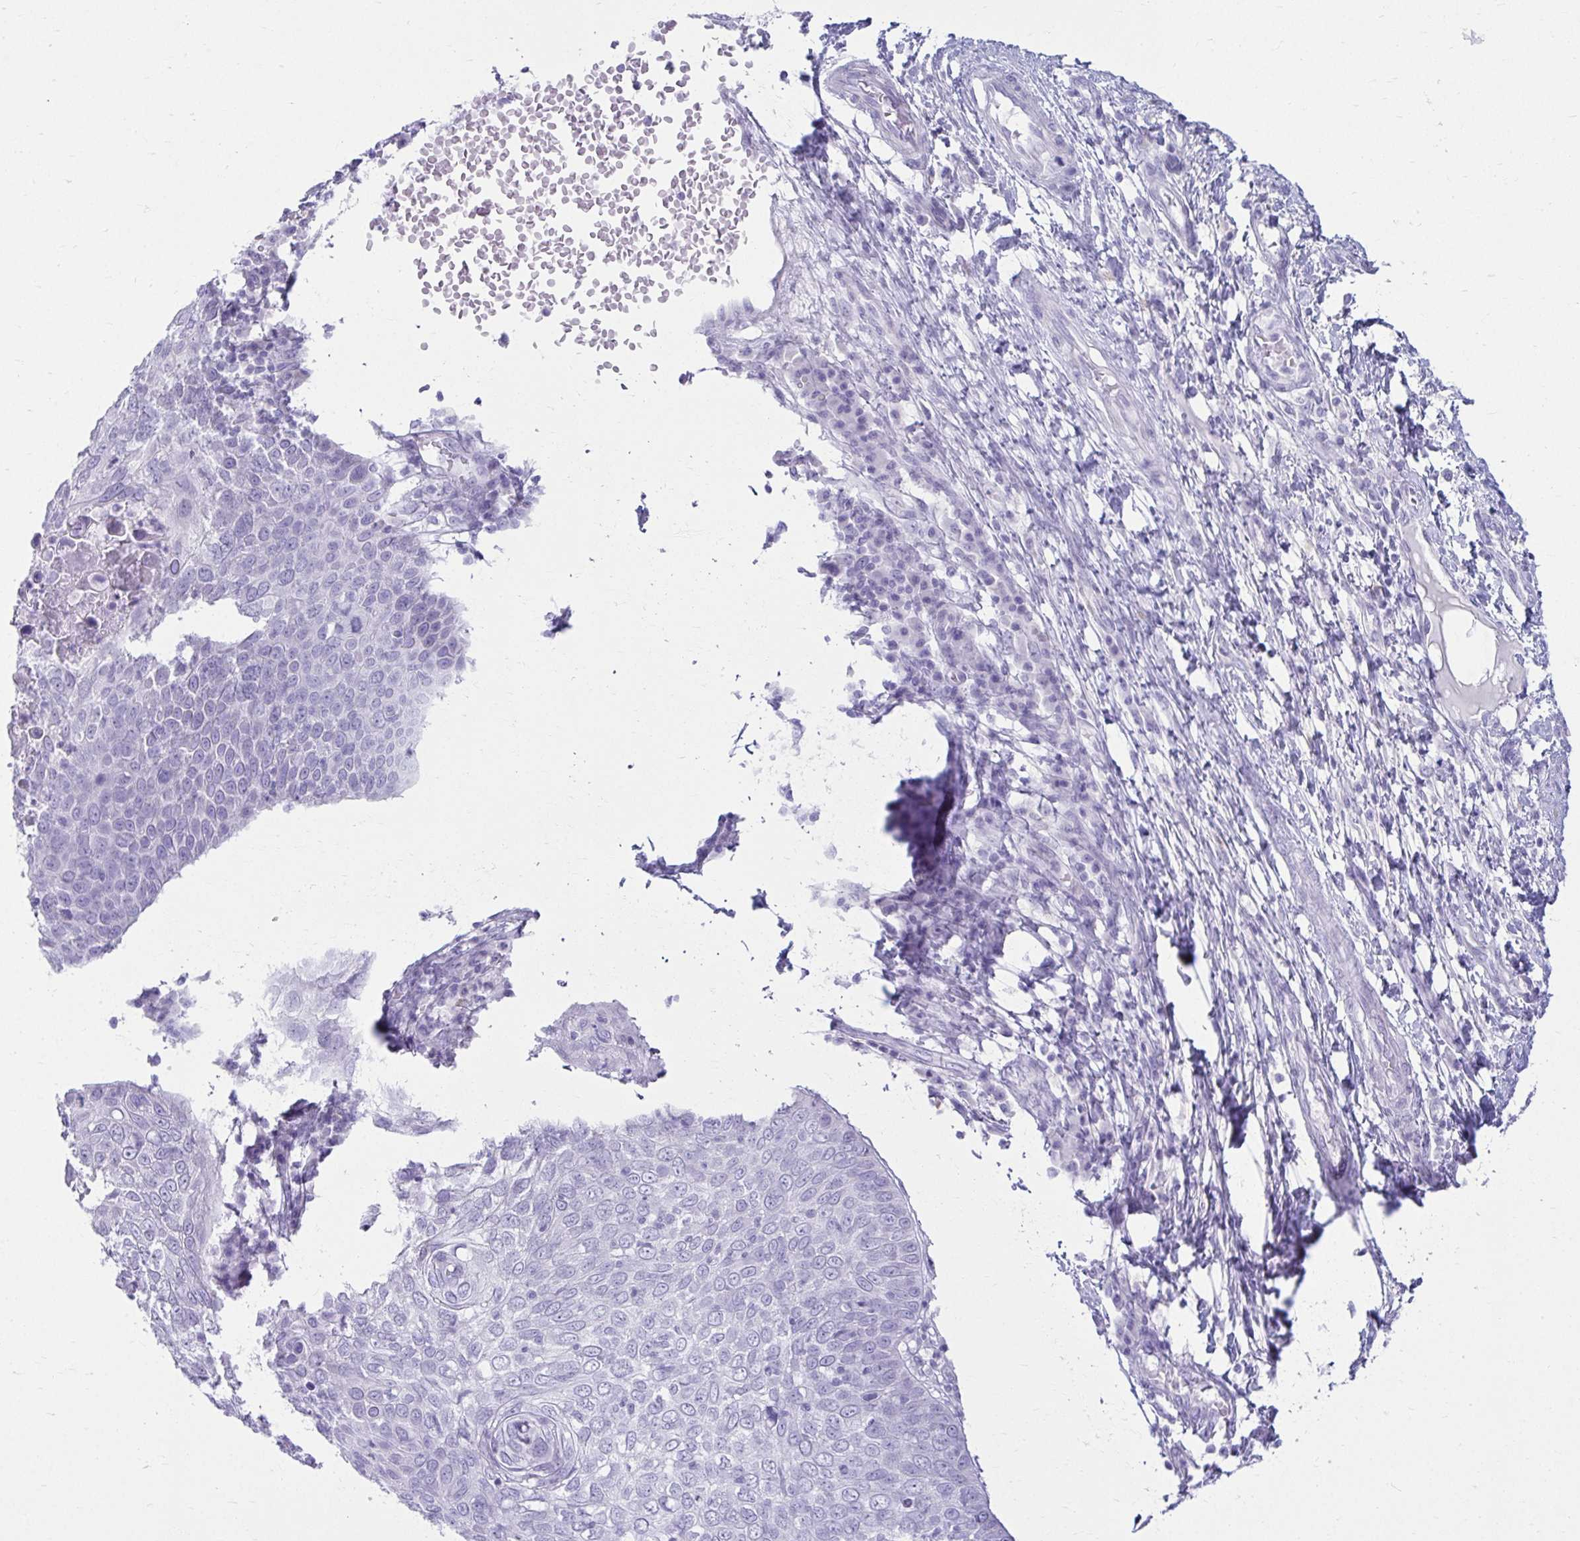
{"staining": {"intensity": "negative", "quantity": "none", "location": "none"}, "tissue": "skin cancer", "cell_type": "Tumor cells", "image_type": "cancer", "snomed": [{"axis": "morphology", "description": "Squamous cell carcinoma, NOS"}, {"axis": "topography", "description": "Skin"}], "caption": "There is no significant staining in tumor cells of skin cancer (squamous cell carcinoma).", "gene": "ATP4B", "patient": {"sex": "male", "age": 87}}